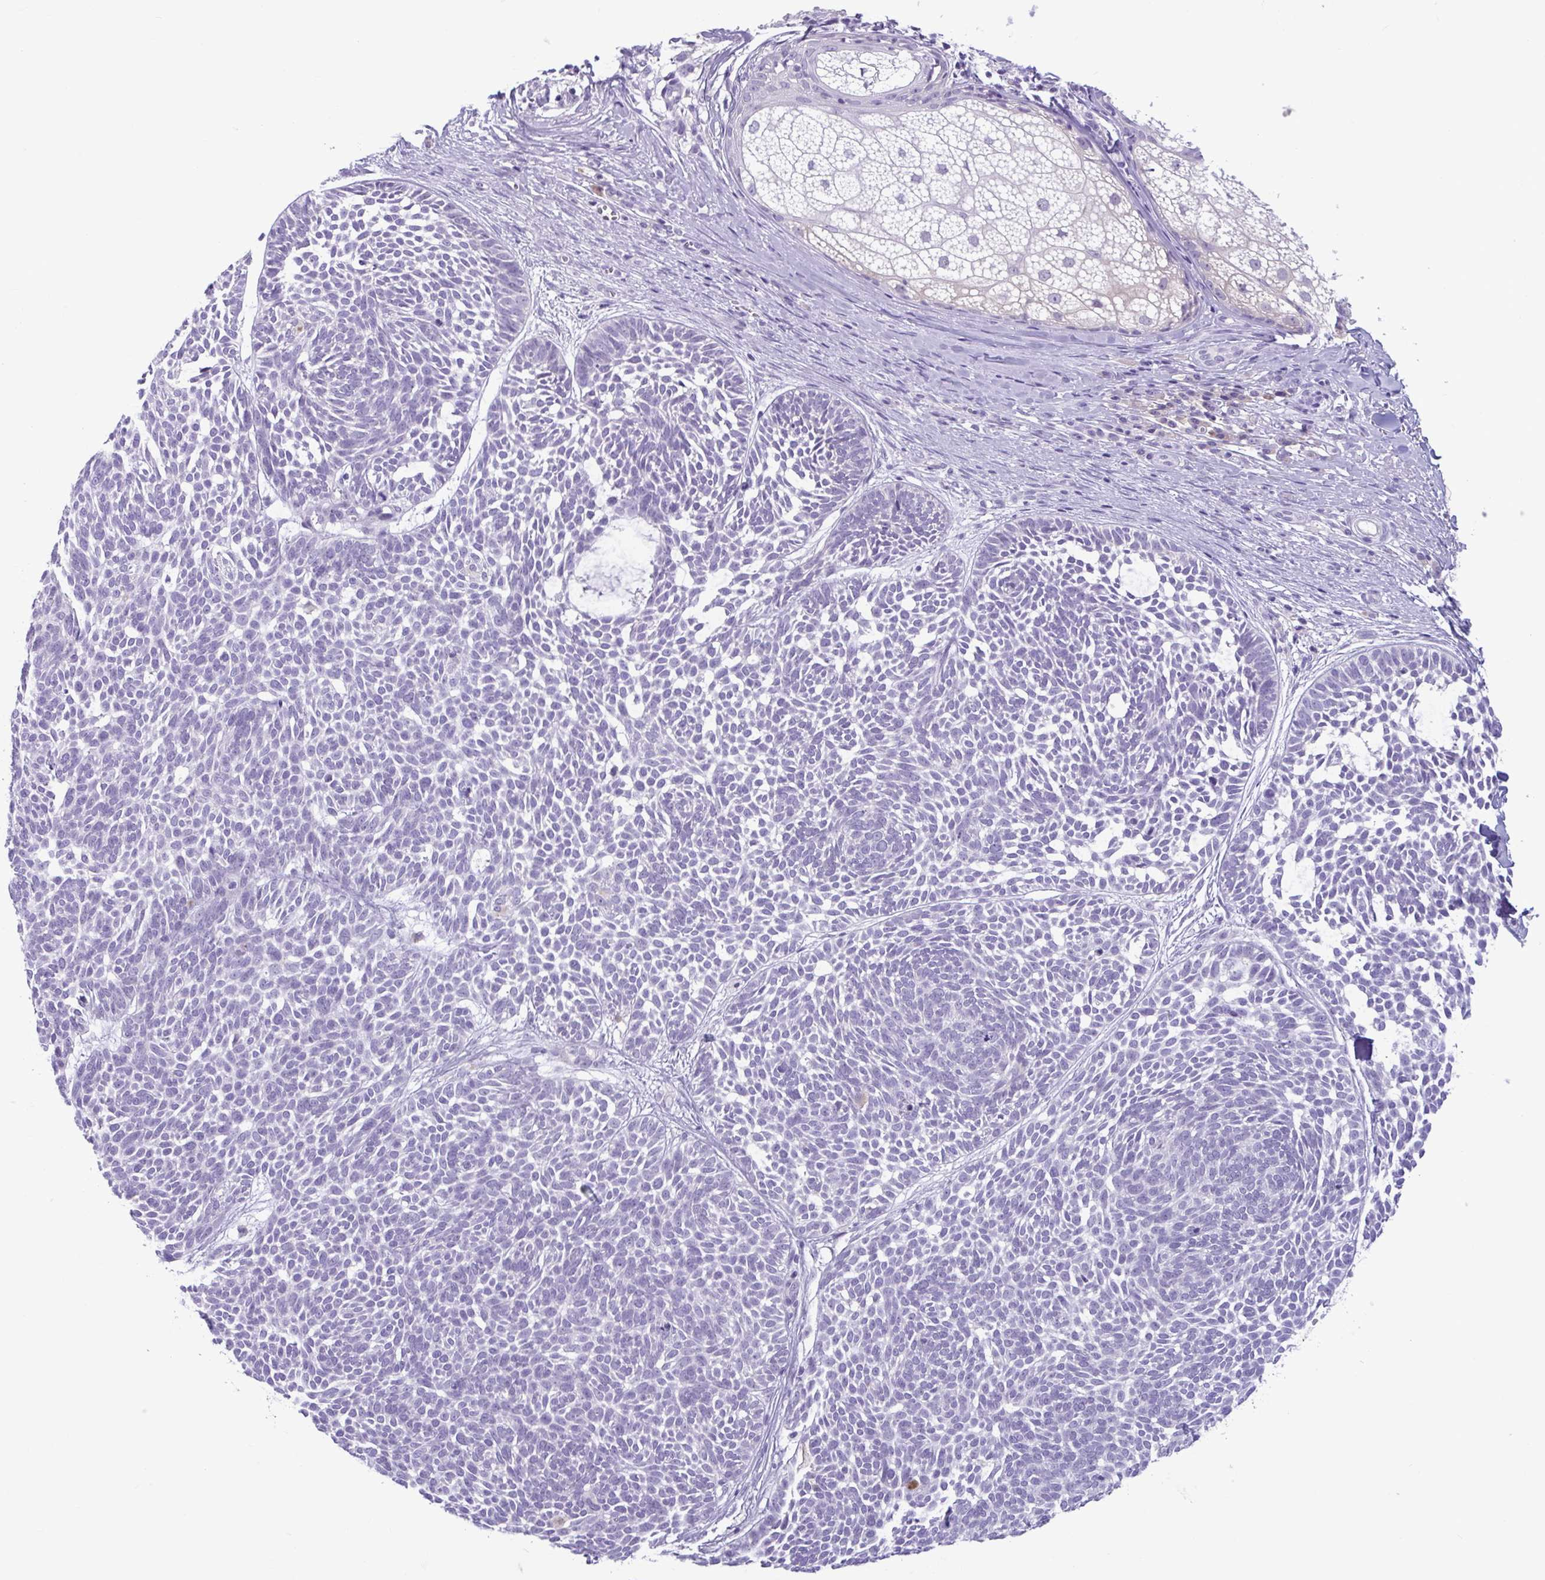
{"staining": {"intensity": "negative", "quantity": "none", "location": "none"}, "tissue": "skin cancer", "cell_type": "Tumor cells", "image_type": "cancer", "snomed": [{"axis": "morphology", "description": "Basal cell carcinoma"}, {"axis": "topography", "description": "Skin"}, {"axis": "topography", "description": "Skin of trunk"}], "caption": "A micrograph of basal cell carcinoma (skin) stained for a protein reveals no brown staining in tumor cells.", "gene": "WNT9B", "patient": {"sex": "male", "age": 74}}